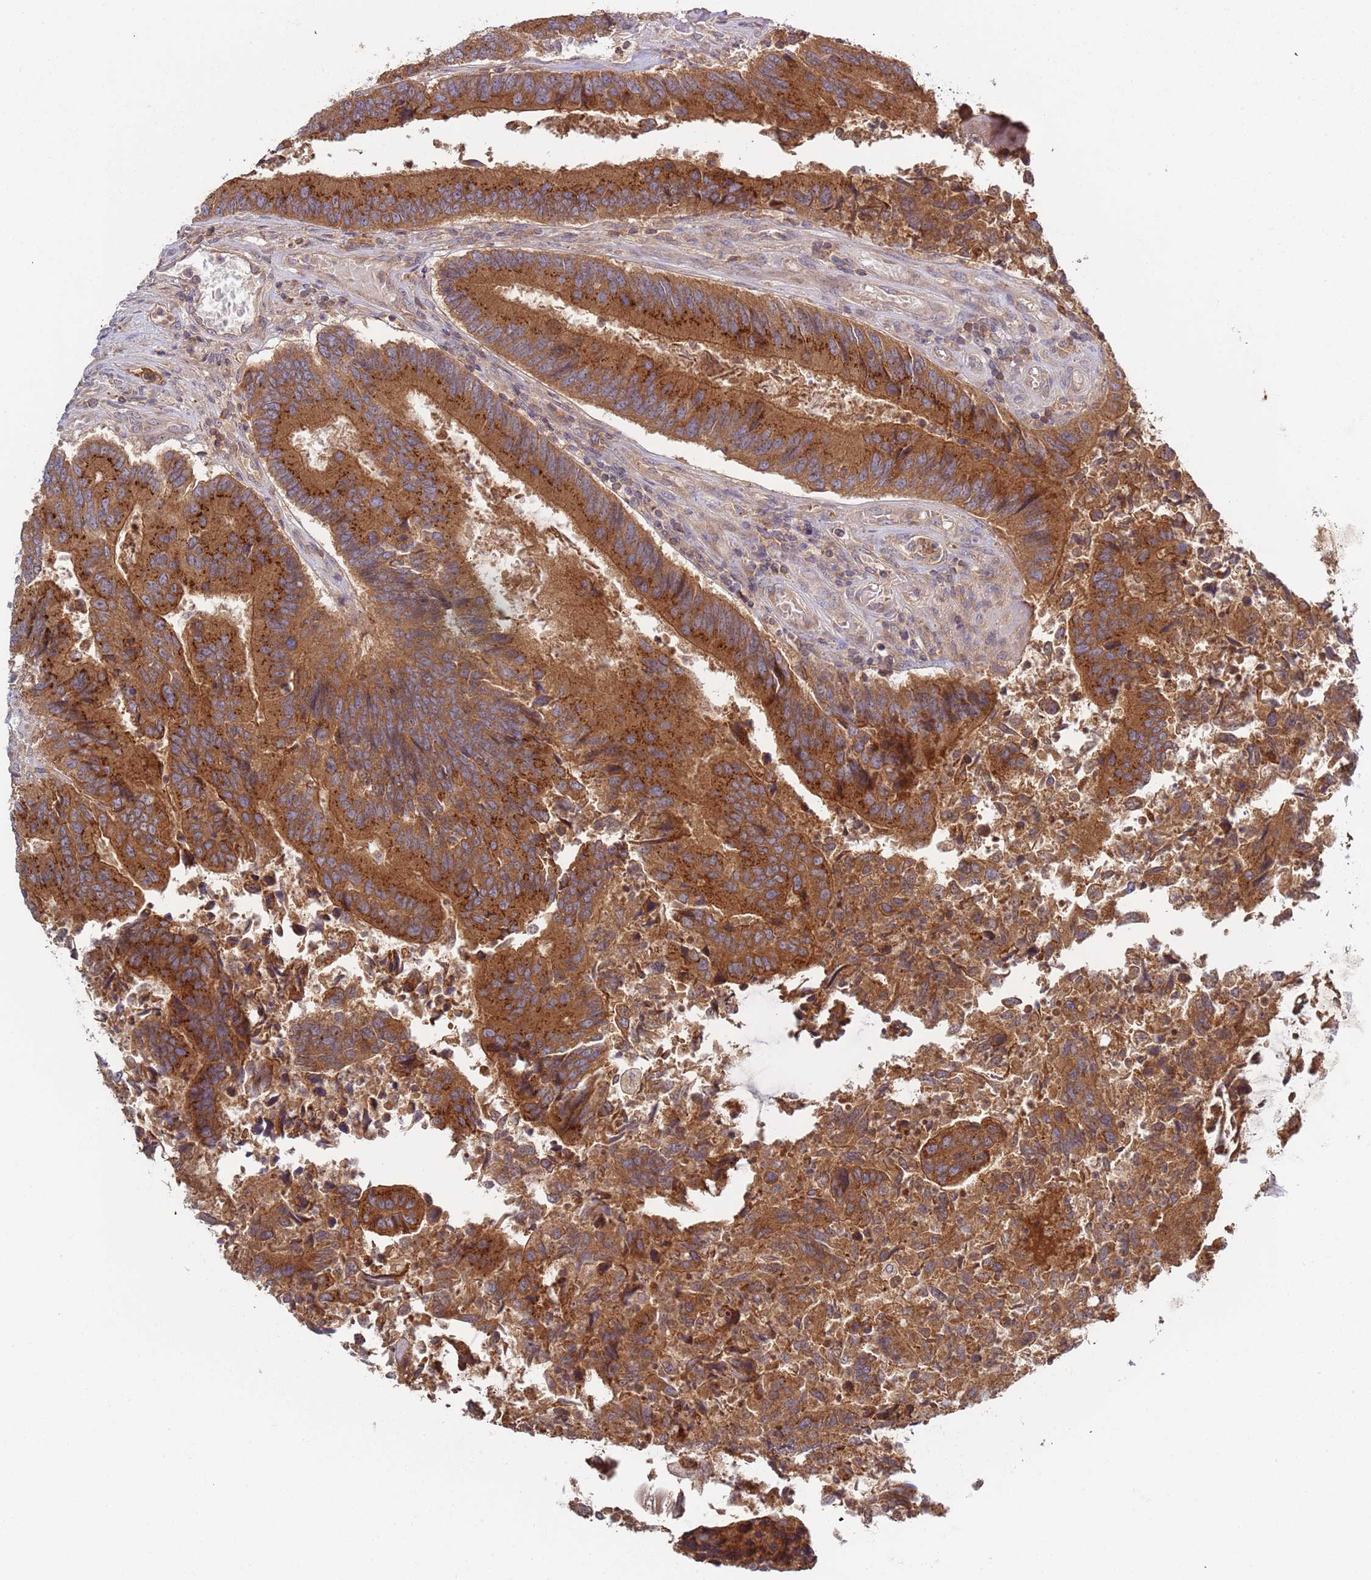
{"staining": {"intensity": "strong", "quantity": ">75%", "location": "cytoplasmic/membranous"}, "tissue": "colorectal cancer", "cell_type": "Tumor cells", "image_type": "cancer", "snomed": [{"axis": "morphology", "description": "Adenocarcinoma, NOS"}, {"axis": "topography", "description": "Colon"}], "caption": "Strong cytoplasmic/membranous expression is identified in approximately >75% of tumor cells in colorectal adenocarcinoma.", "gene": "OR5A2", "patient": {"sex": "female", "age": 67}}